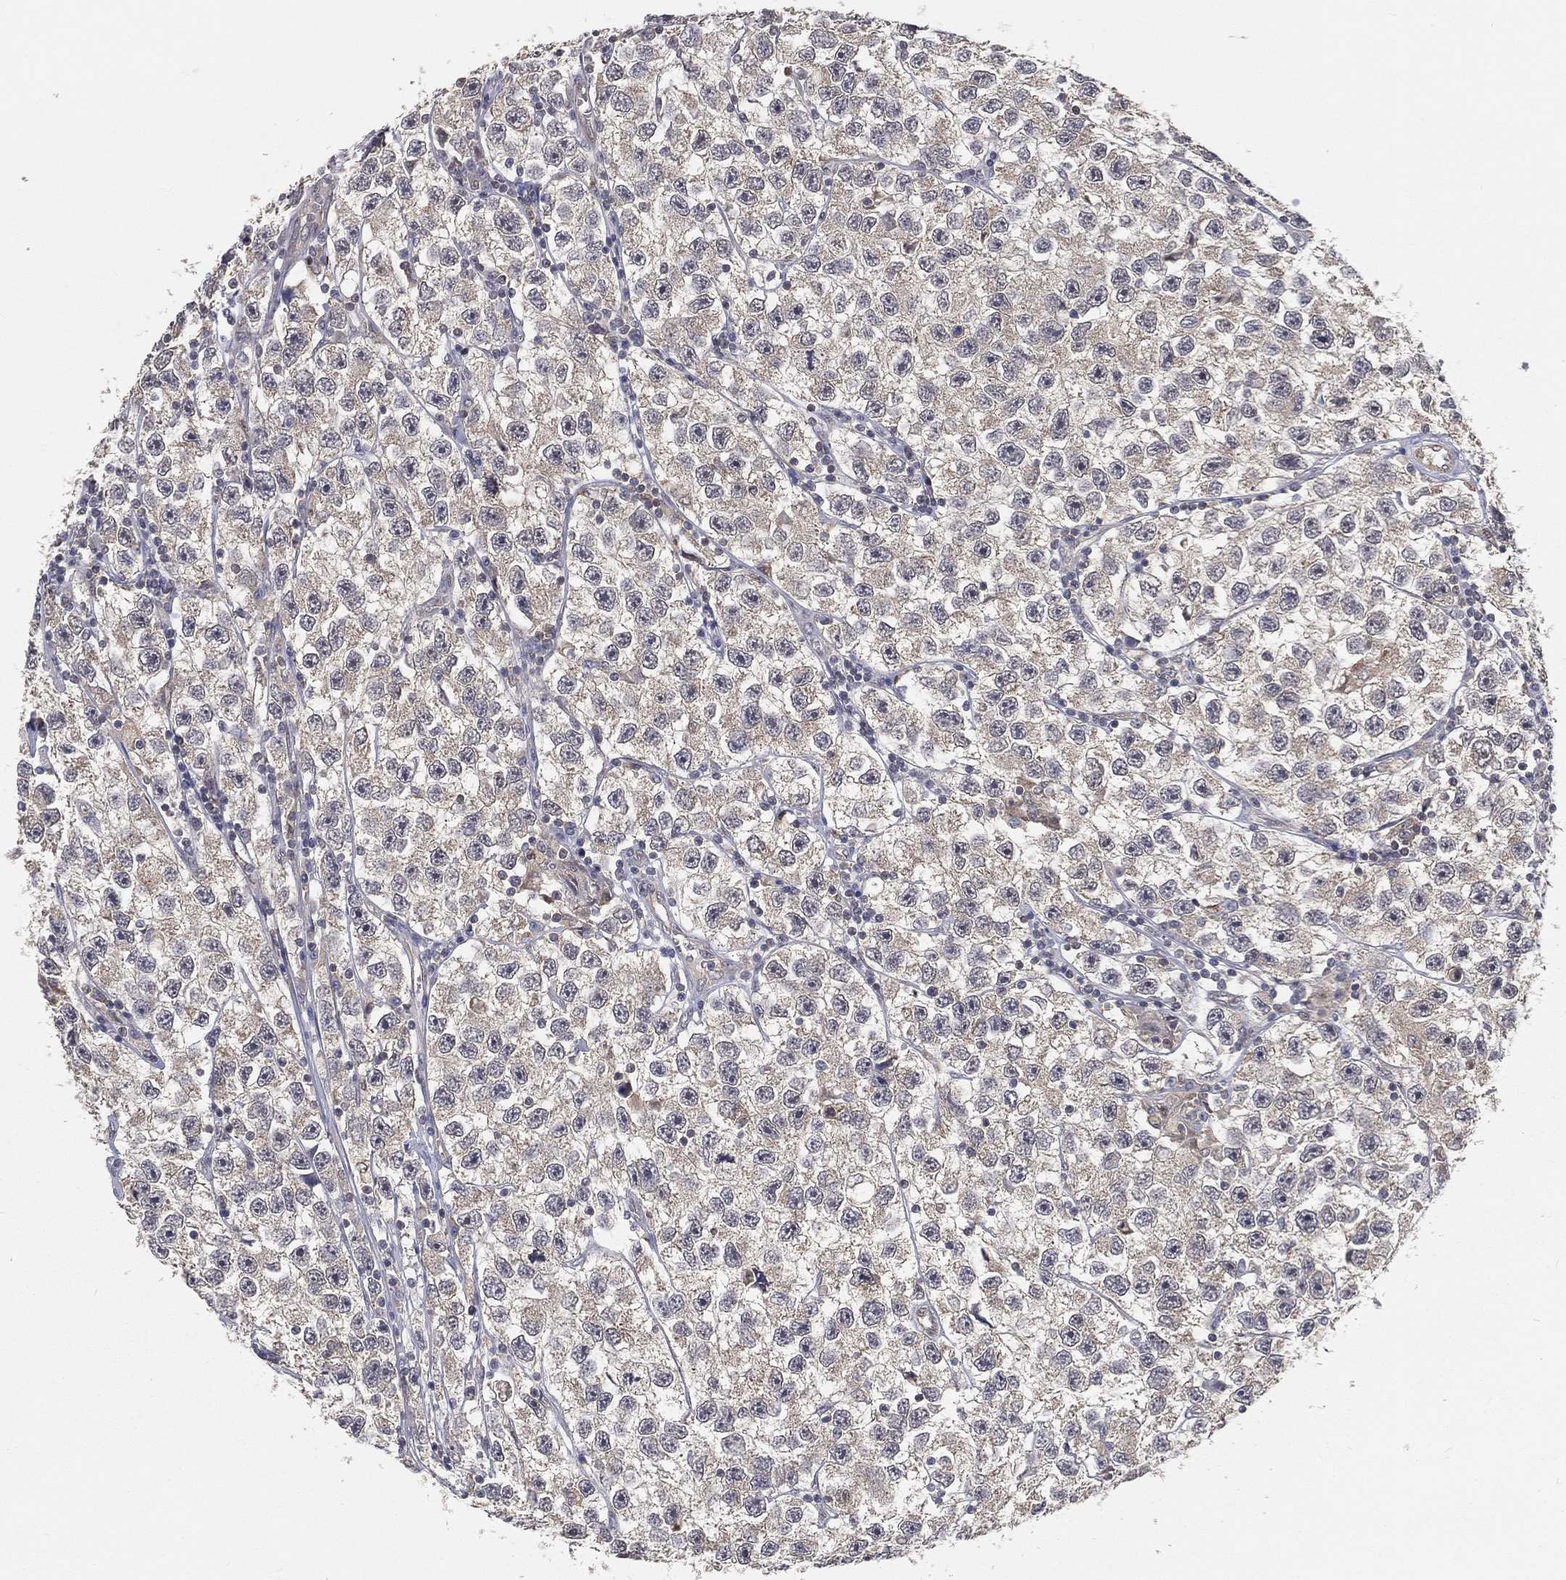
{"staining": {"intensity": "negative", "quantity": "none", "location": "none"}, "tissue": "testis cancer", "cell_type": "Tumor cells", "image_type": "cancer", "snomed": [{"axis": "morphology", "description": "Seminoma, NOS"}, {"axis": "topography", "description": "Testis"}], "caption": "High magnification brightfield microscopy of seminoma (testis) stained with DAB (3,3'-diaminobenzidine) (brown) and counterstained with hematoxylin (blue): tumor cells show no significant expression.", "gene": "MAPK1", "patient": {"sex": "male", "age": 26}}